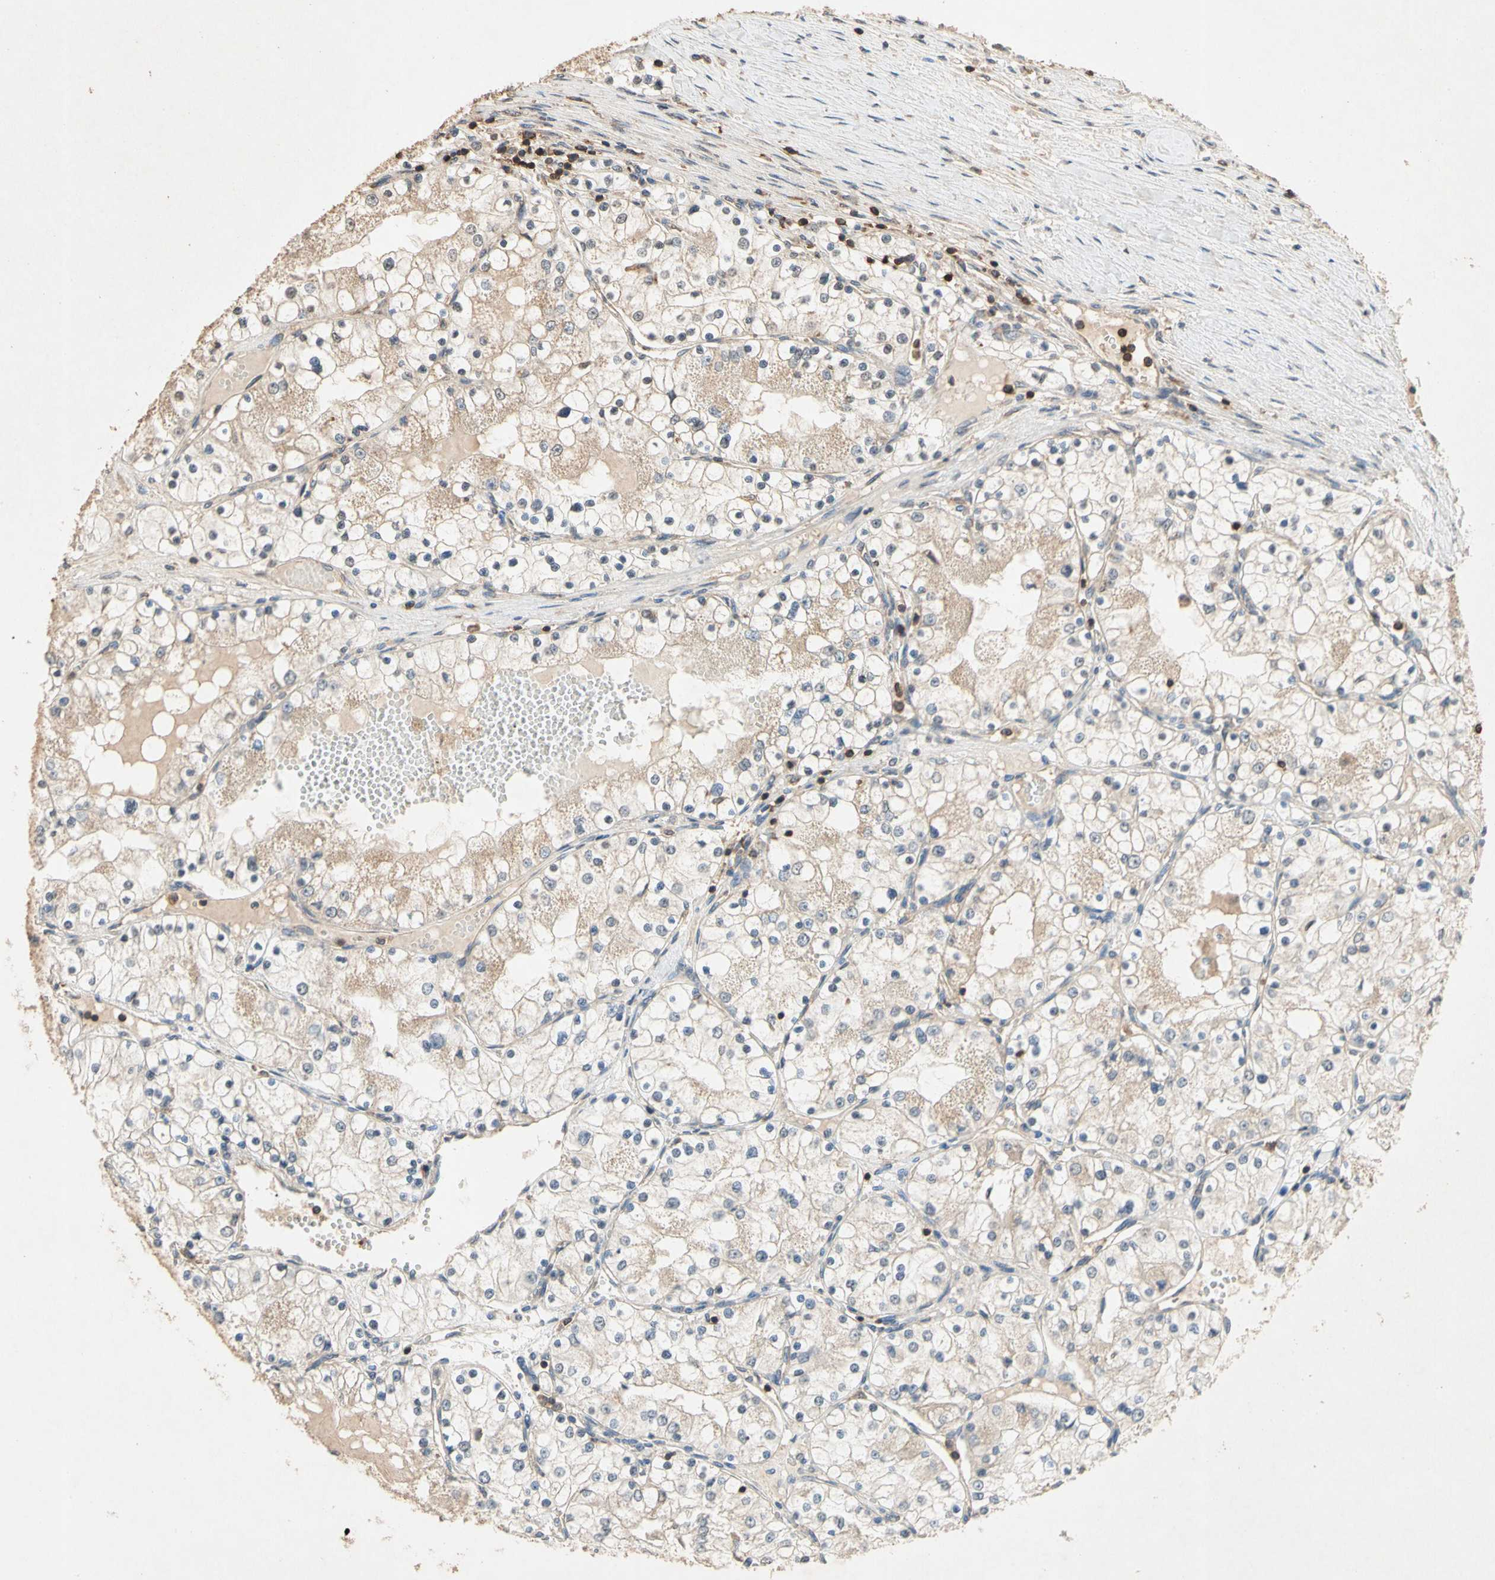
{"staining": {"intensity": "weak", "quantity": "<25%", "location": "cytoplasmic/membranous"}, "tissue": "renal cancer", "cell_type": "Tumor cells", "image_type": "cancer", "snomed": [{"axis": "morphology", "description": "Adenocarcinoma, NOS"}, {"axis": "topography", "description": "Kidney"}], "caption": "Tumor cells are negative for protein expression in human renal cancer. The staining is performed using DAB (3,3'-diaminobenzidine) brown chromogen with nuclei counter-stained in using hematoxylin.", "gene": "MAP3K10", "patient": {"sex": "male", "age": 68}}